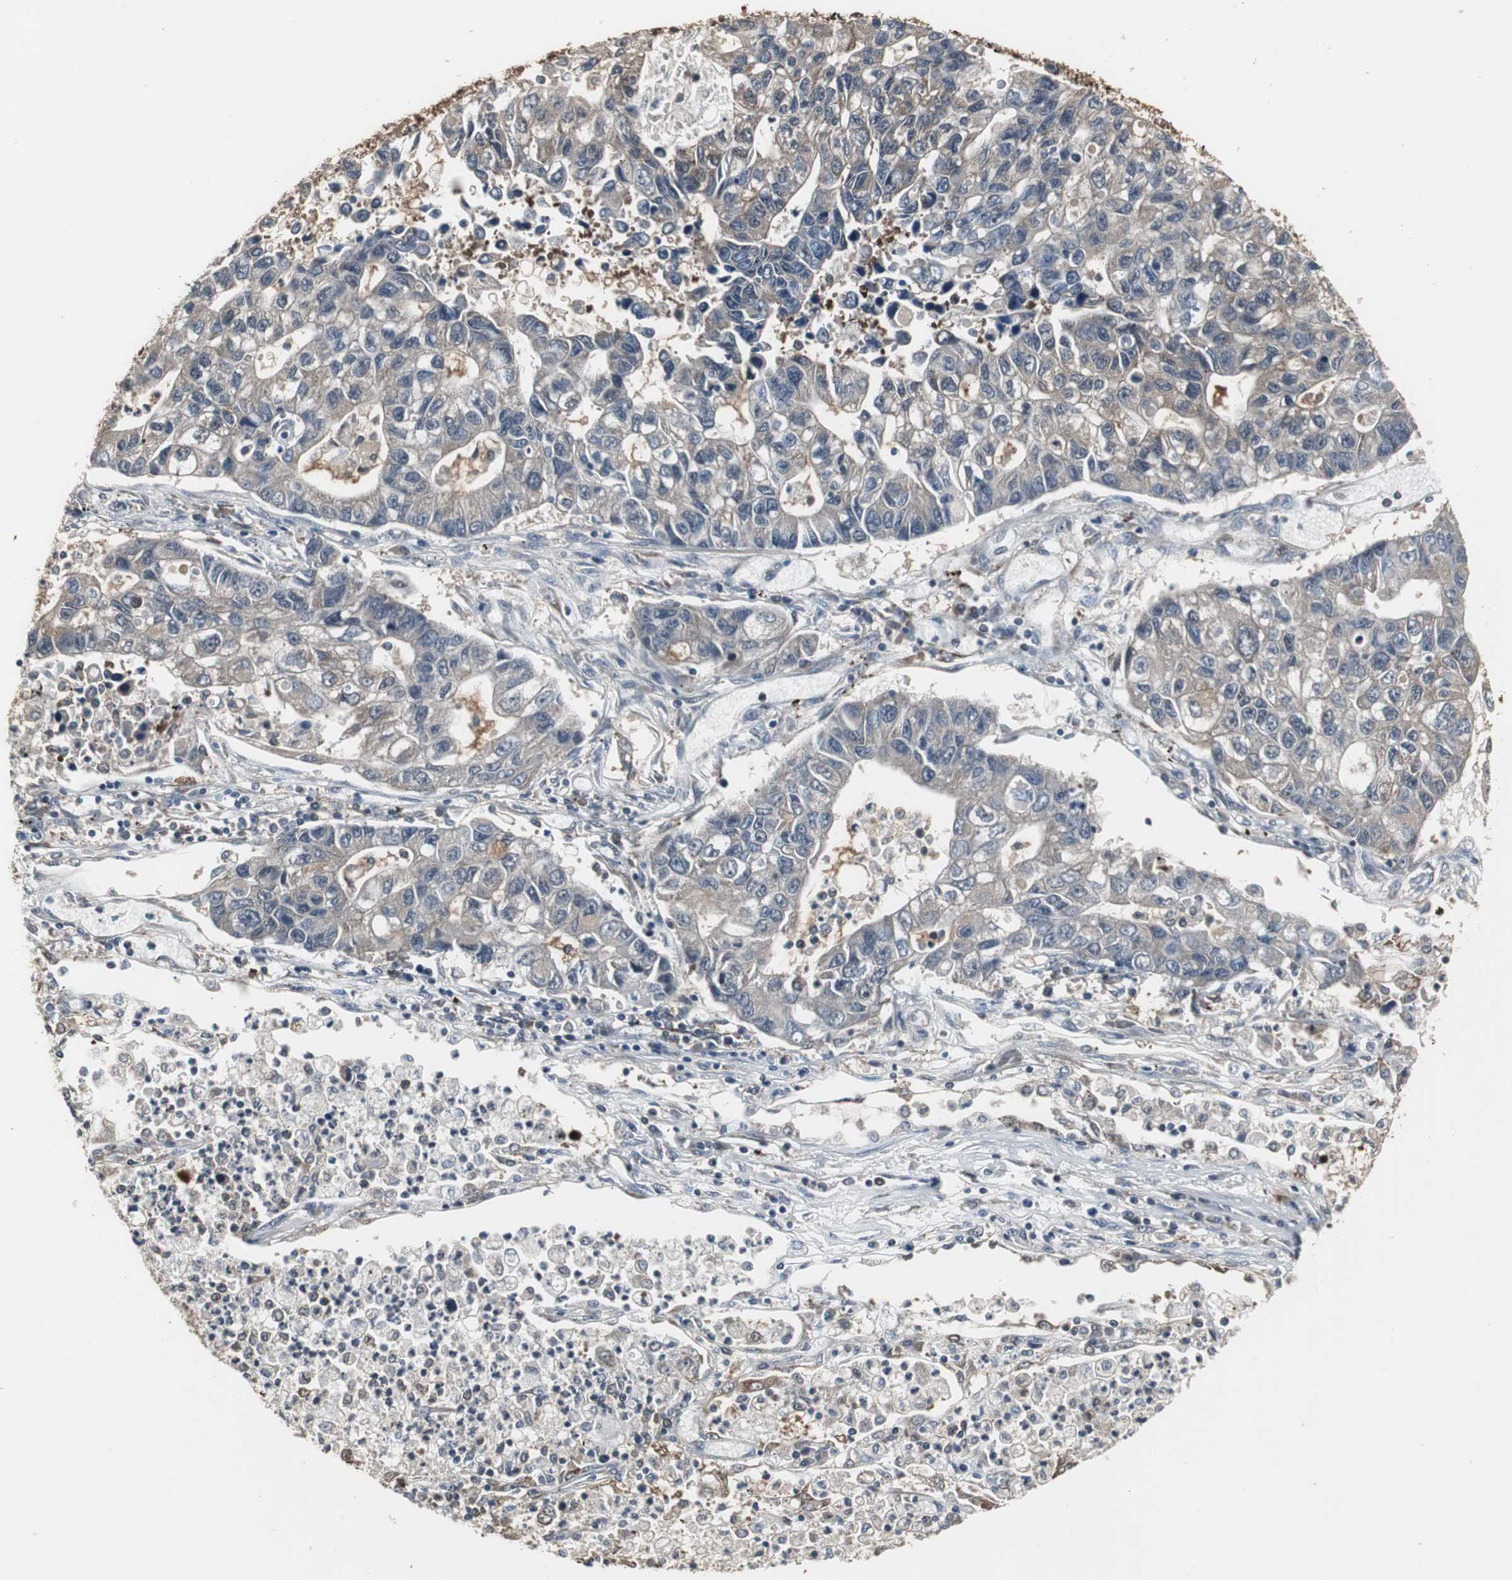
{"staining": {"intensity": "weak", "quantity": "25%-75%", "location": "cytoplasmic/membranous"}, "tissue": "lung cancer", "cell_type": "Tumor cells", "image_type": "cancer", "snomed": [{"axis": "morphology", "description": "Adenocarcinoma, NOS"}, {"axis": "topography", "description": "Lung"}], "caption": "Lung adenocarcinoma stained with a protein marker reveals weak staining in tumor cells.", "gene": "ZSCAN22", "patient": {"sex": "female", "age": 51}}